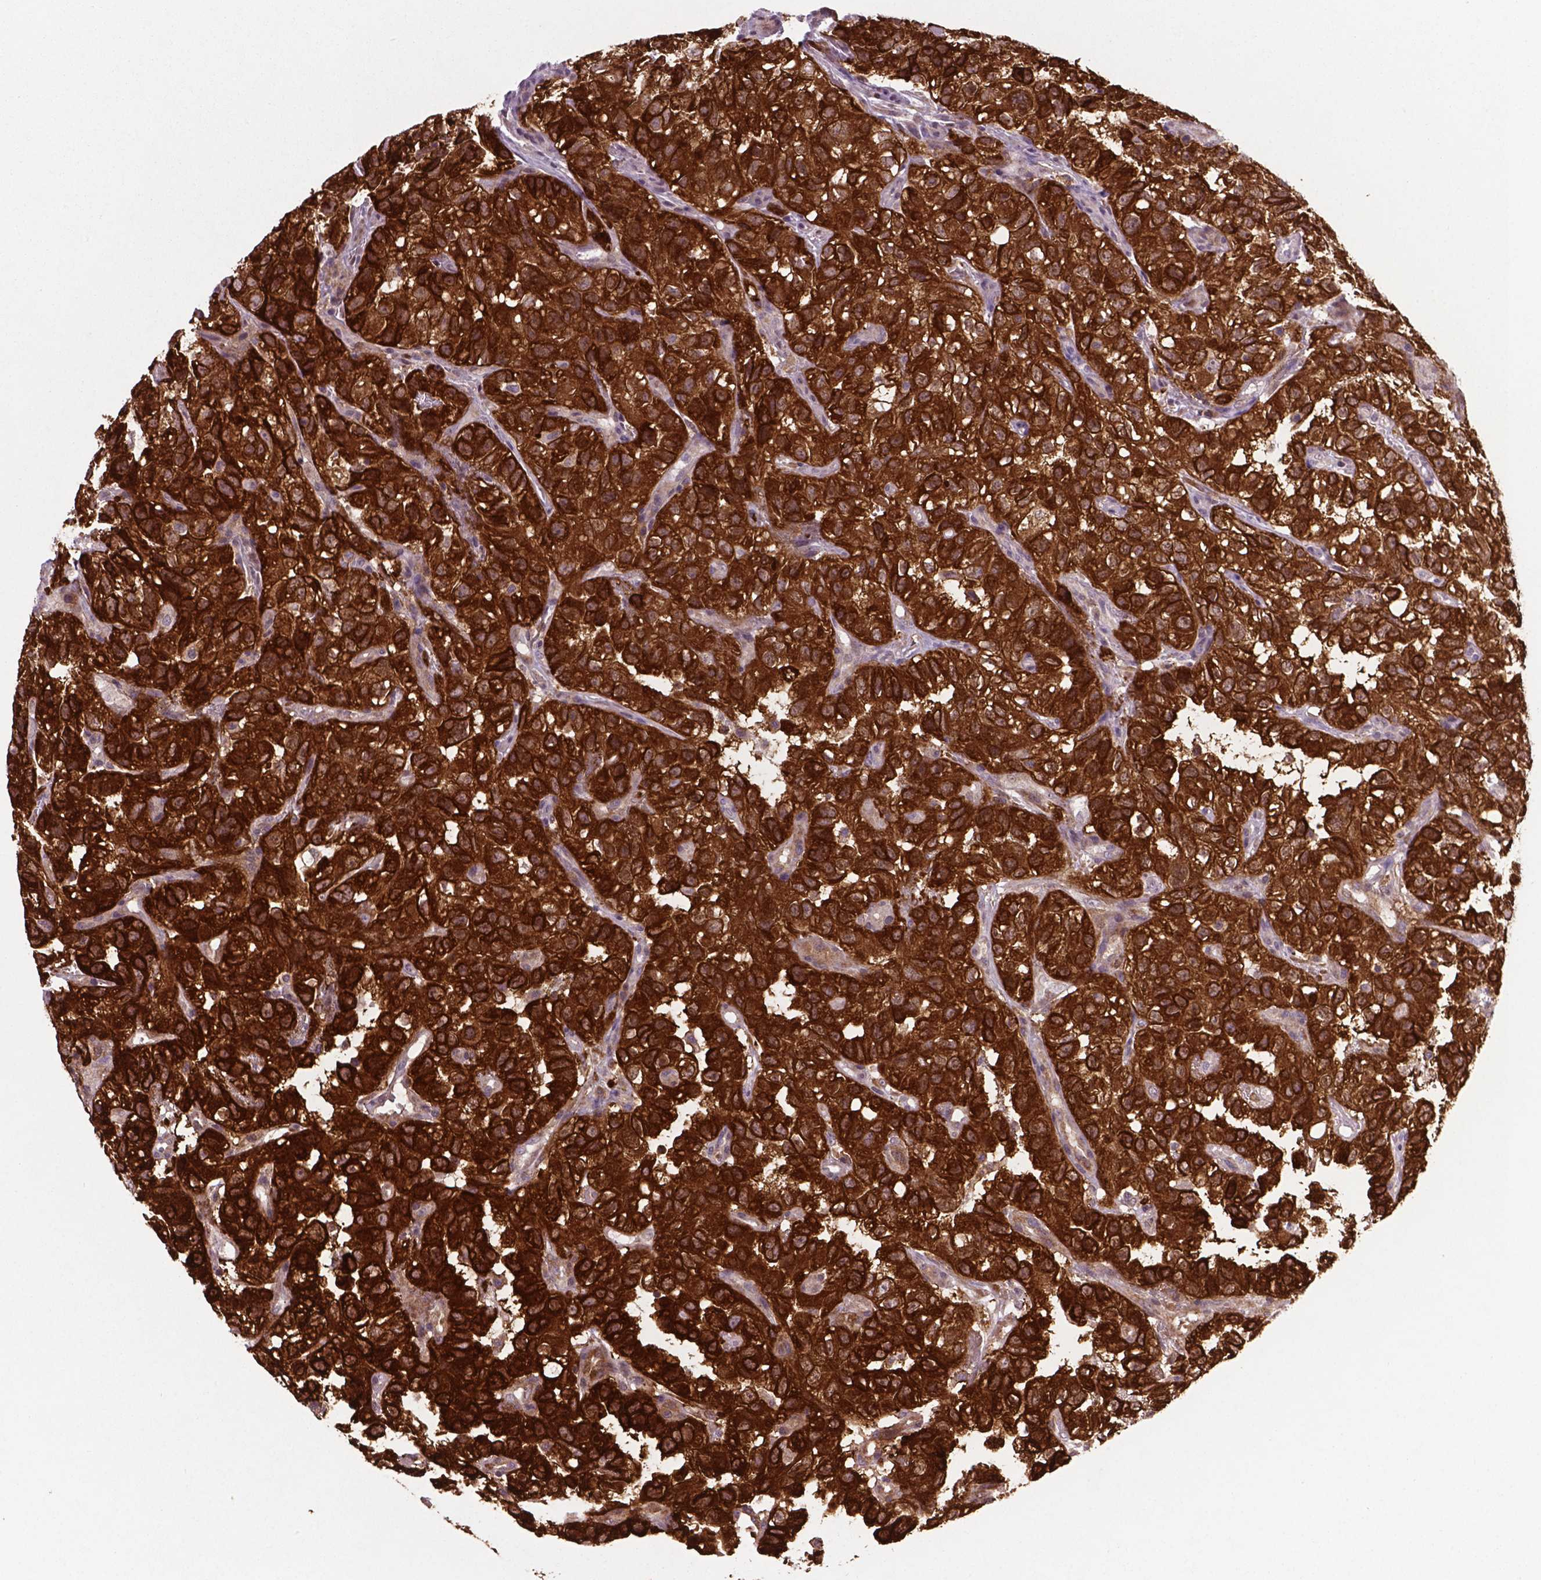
{"staining": {"intensity": "strong", "quantity": ">75%", "location": "cytoplasmic/membranous"}, "tissue": "renal cancer", "cell_type": "Tumor cells", "image_type": "cancer", "snomed": [{"axis": "morphology", "description": "Adenocarcinoma, NOS"}, {"axis": "topography", "description": "Kidney"}], "caption": "The micrograph shows a brown stain indicating the presence of a protein in the cytoplasmic/membranous of tumor cells in renal cancer (adenocarcinoma).", "gene": "LDHA", "patient": {"sex": "male", "age": 64}}